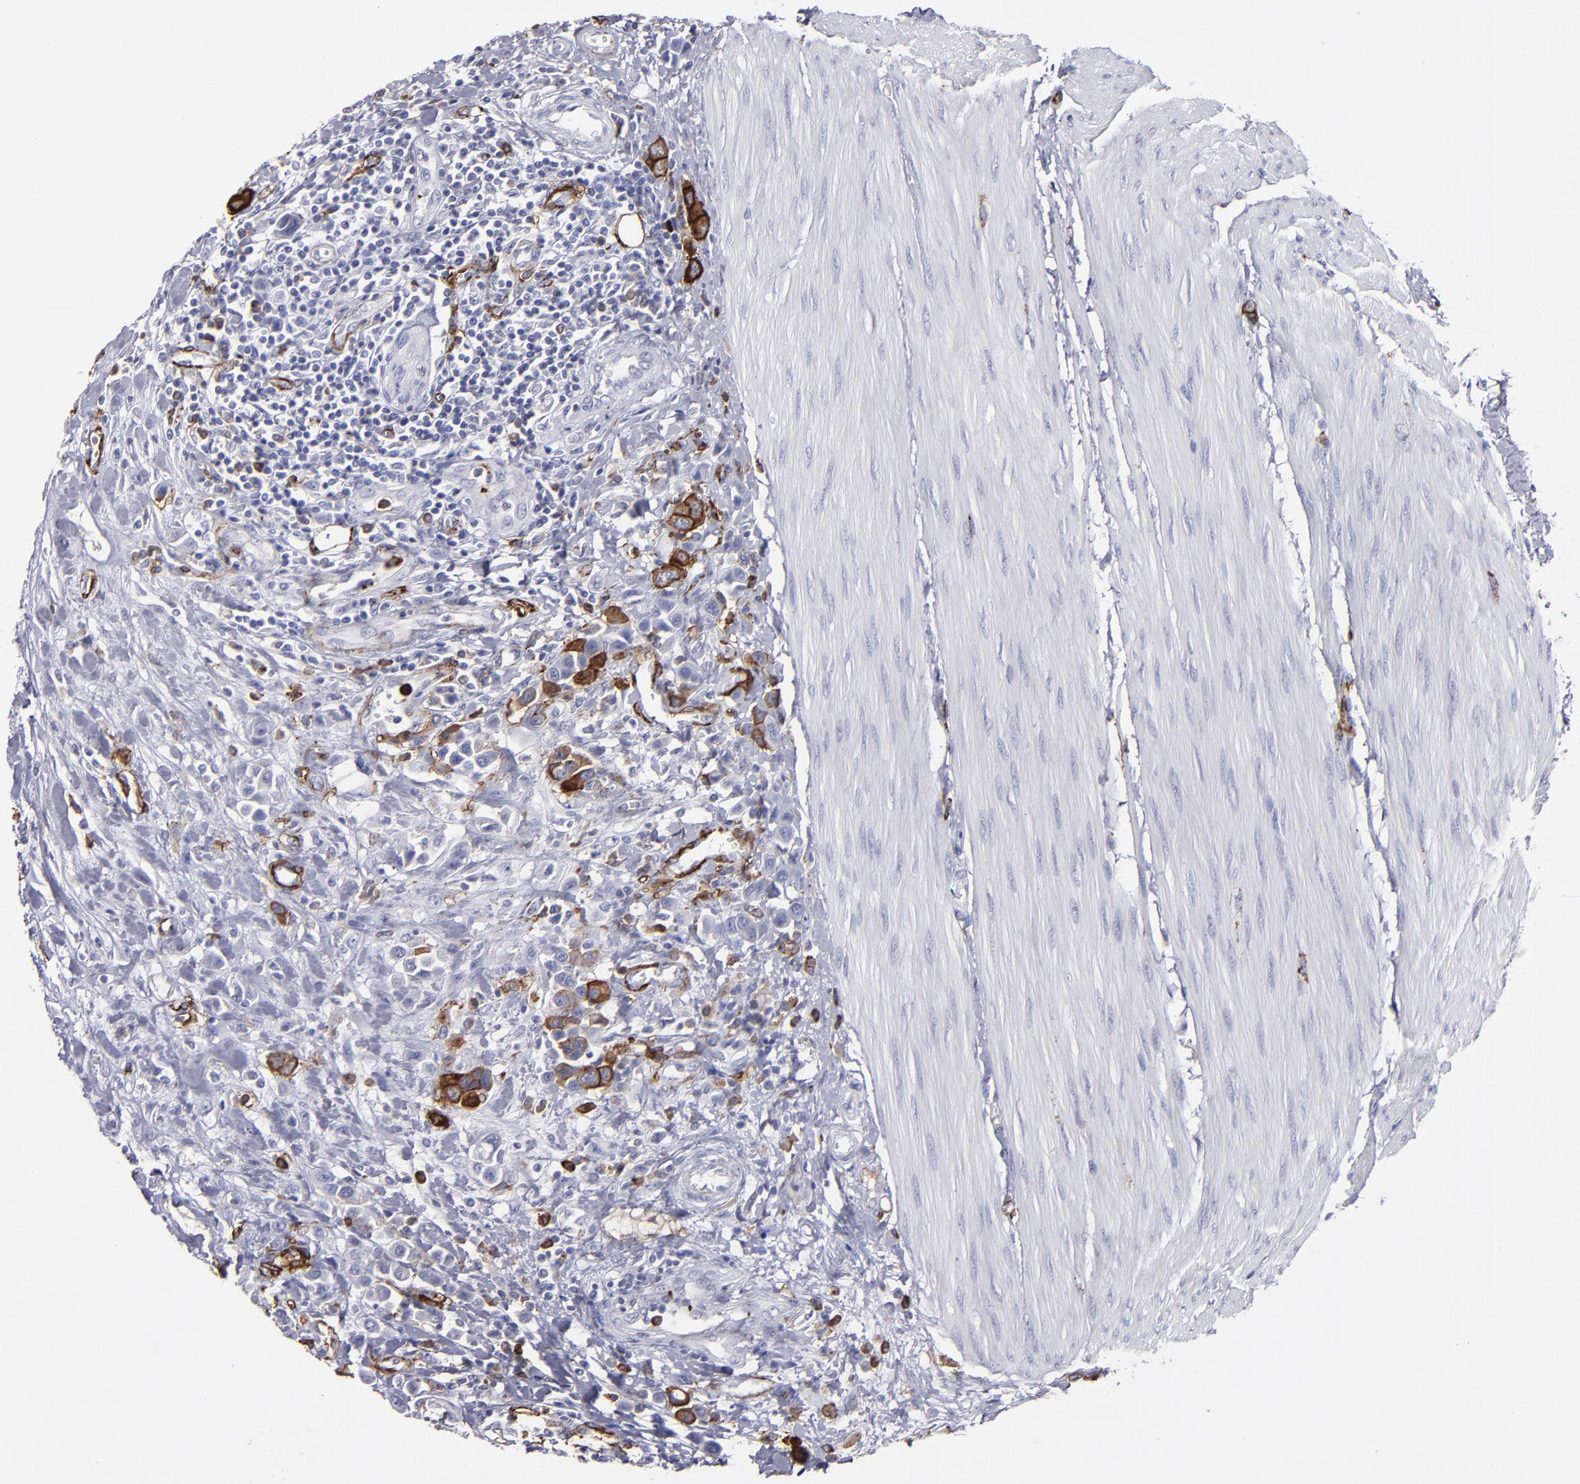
{"staining": {"intensity": "negative", "quantity": "none", "location": "none"}, "tissue": "urothelial cancer", "cell_type": "Tumor cells", "image_type": "cancer", "snomed": [{"axis": "morphology", "description": "Urothelial carcinoma, High grade"}, {"axis": "topography", "description": "Urinary bladder"}], "caption": "Immunohistochemical staining of high-grade urothelial carcinoma exhibits no significant positivity in tumor cells.", "gene": "CD36", "patient": {"sex": "male", "age": 50}}